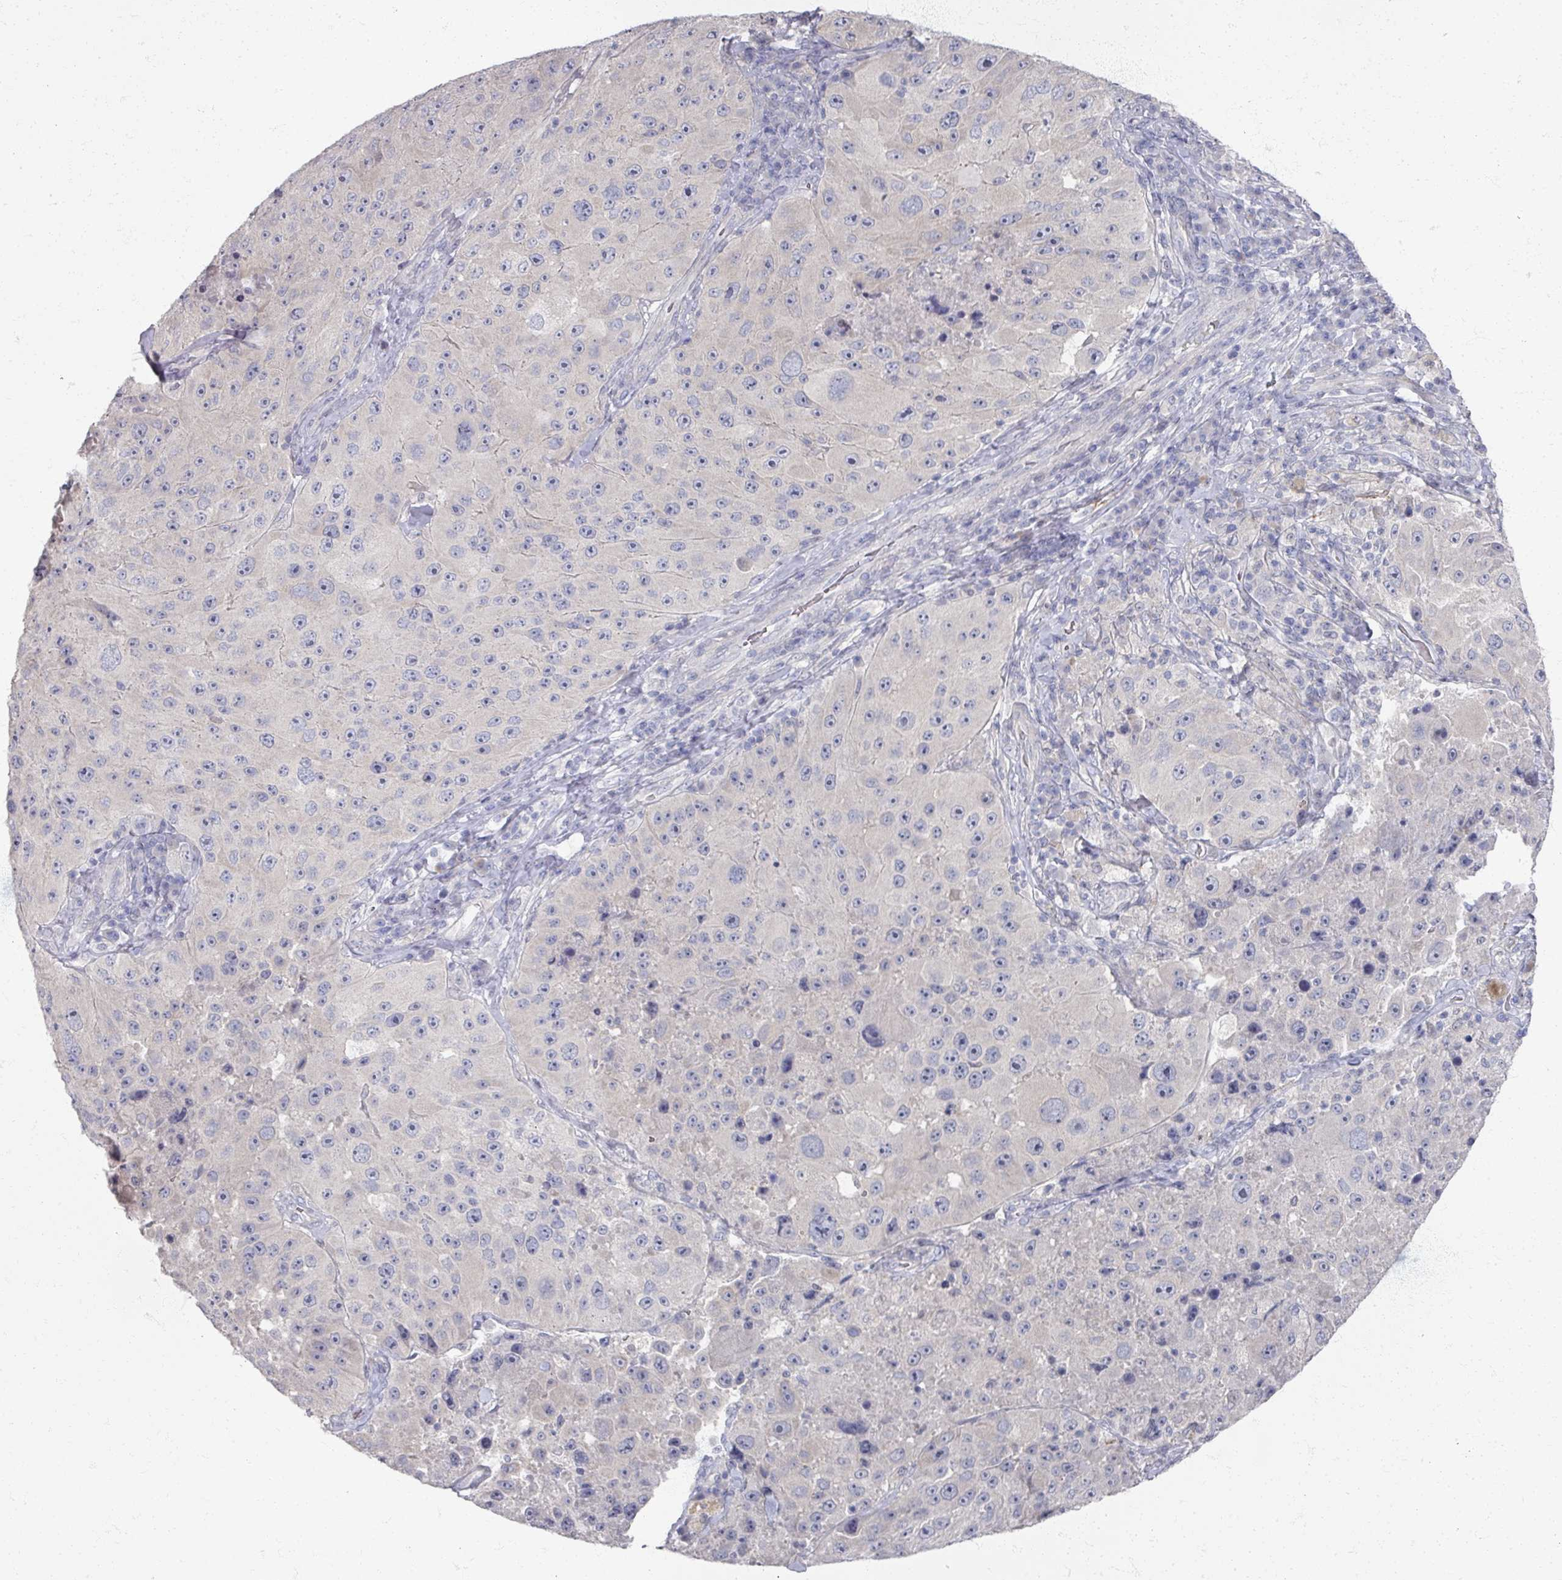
{"staining": {"intensity": "negative", "quantity": "none", "location": "none"}, "tissue": "melanoma", "cell_type": "Tumor cells", "image_type": "cancer", "snomed": [{"axis": "morphology", "description": "Malignant melanoma, Metastatic site"}, {"axis": "topography", "description": "Lymph node"}], "caption": "The photomicrograph reveals no staining of tumor cells in melanoma.", "gene": "TTYH3", "patient": {"sex": "male", "age": 62}}